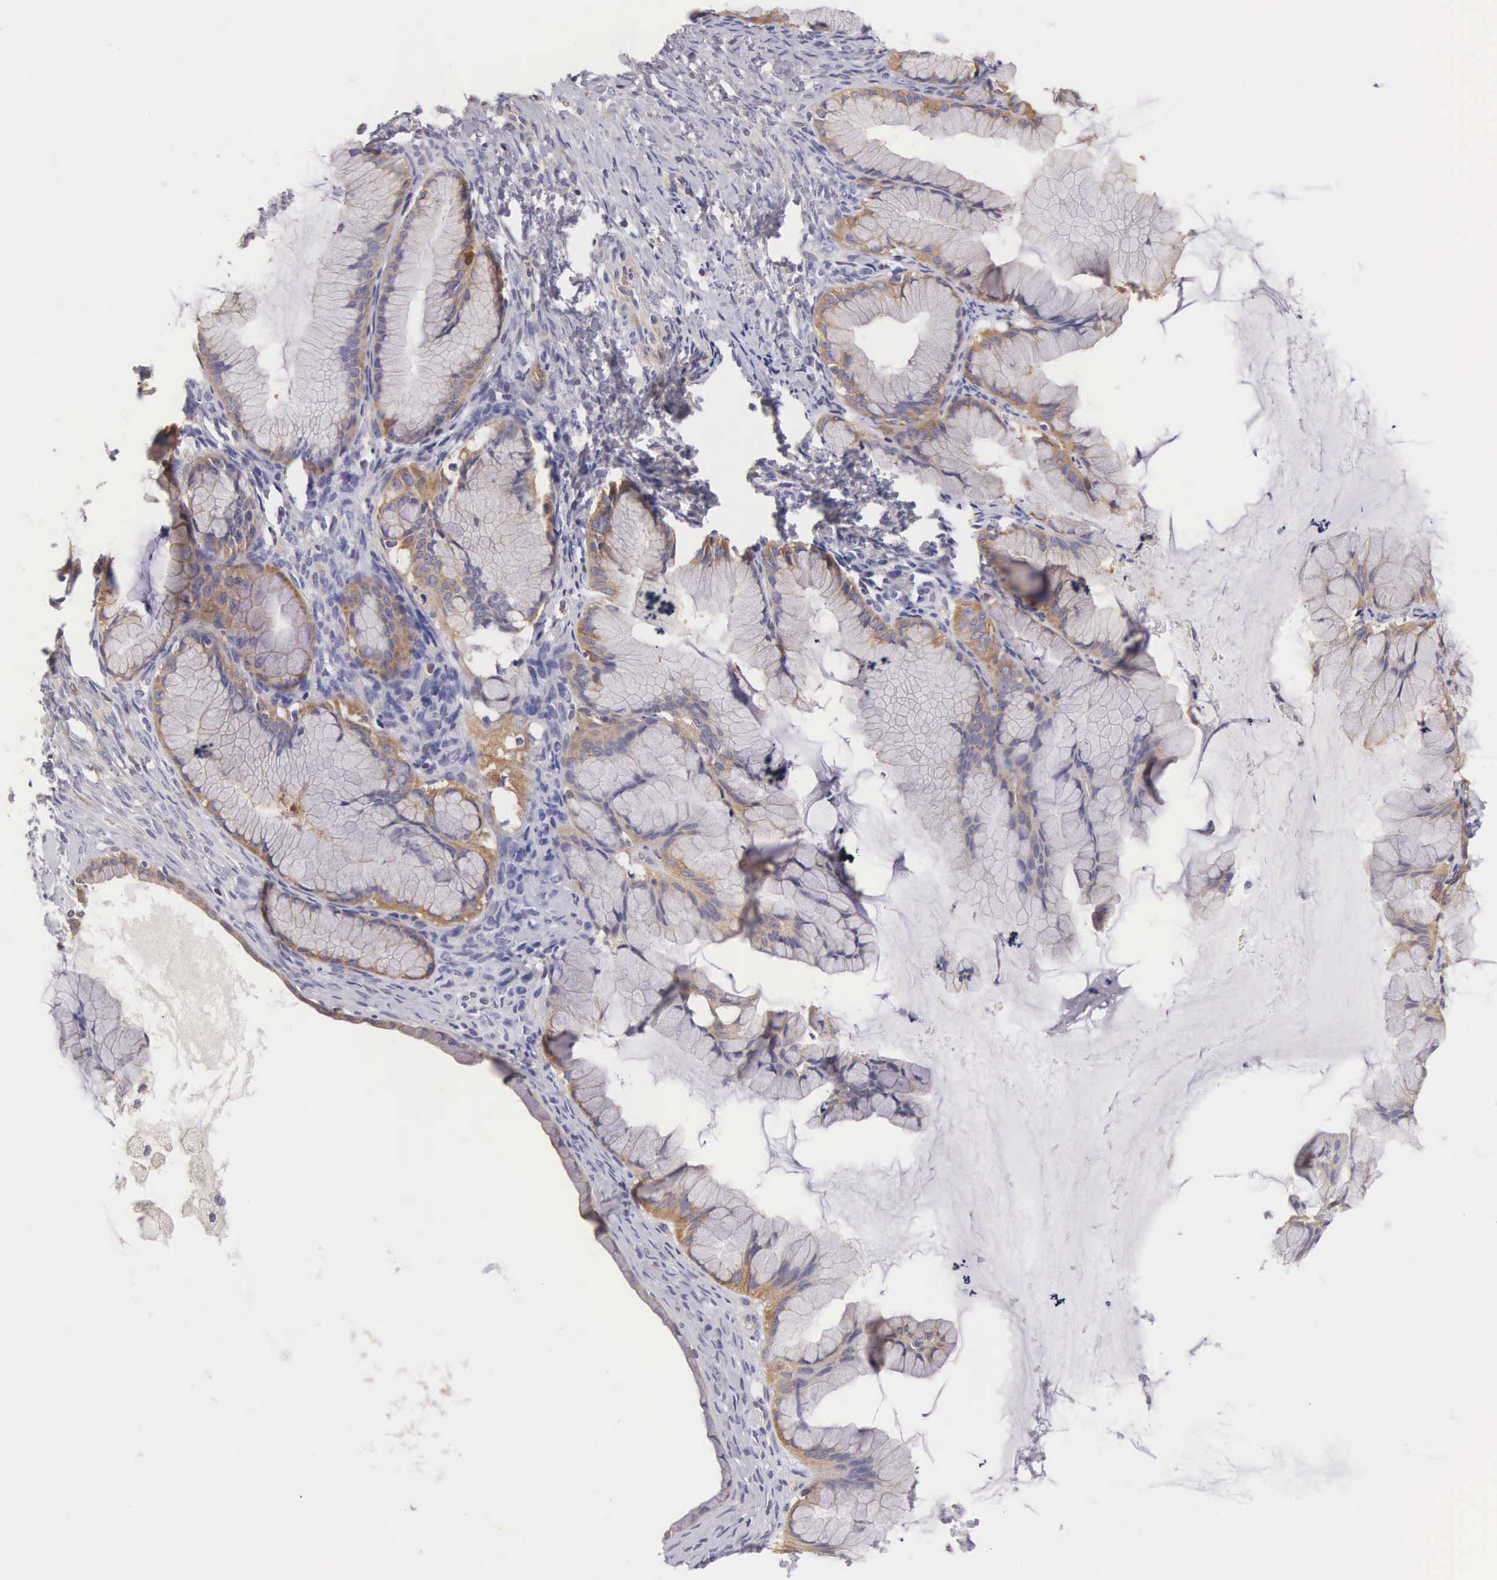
{"staining": {"intensity": "moderate", "quantity": "25%-75%", "location": "cytoplasmic/membranous"}, "tissue": "ovarian cancer", "cell_type": "Tumor cells", "image_type": "cancer", "snomed": [{"axis": "morphology", "description": "Cystadenocarcinoma, mucinous, NOS"}, {"axis": "topography", "description": "Ovary"}], "caption": "IHC histopathology image of neoplastic tissue: ovarian cancer (mucinous cystadenocarcinoma) stained using immunohistochemistry (IHC) reveals medium levels of moderate protein expression localized specifically in the cytoplasmic/membranous of tumor cells, appearing as a cytoplasmic/membranous brown color.", "gene": "OSBPL3", "patient": {"sex": "female", "age": 41}}